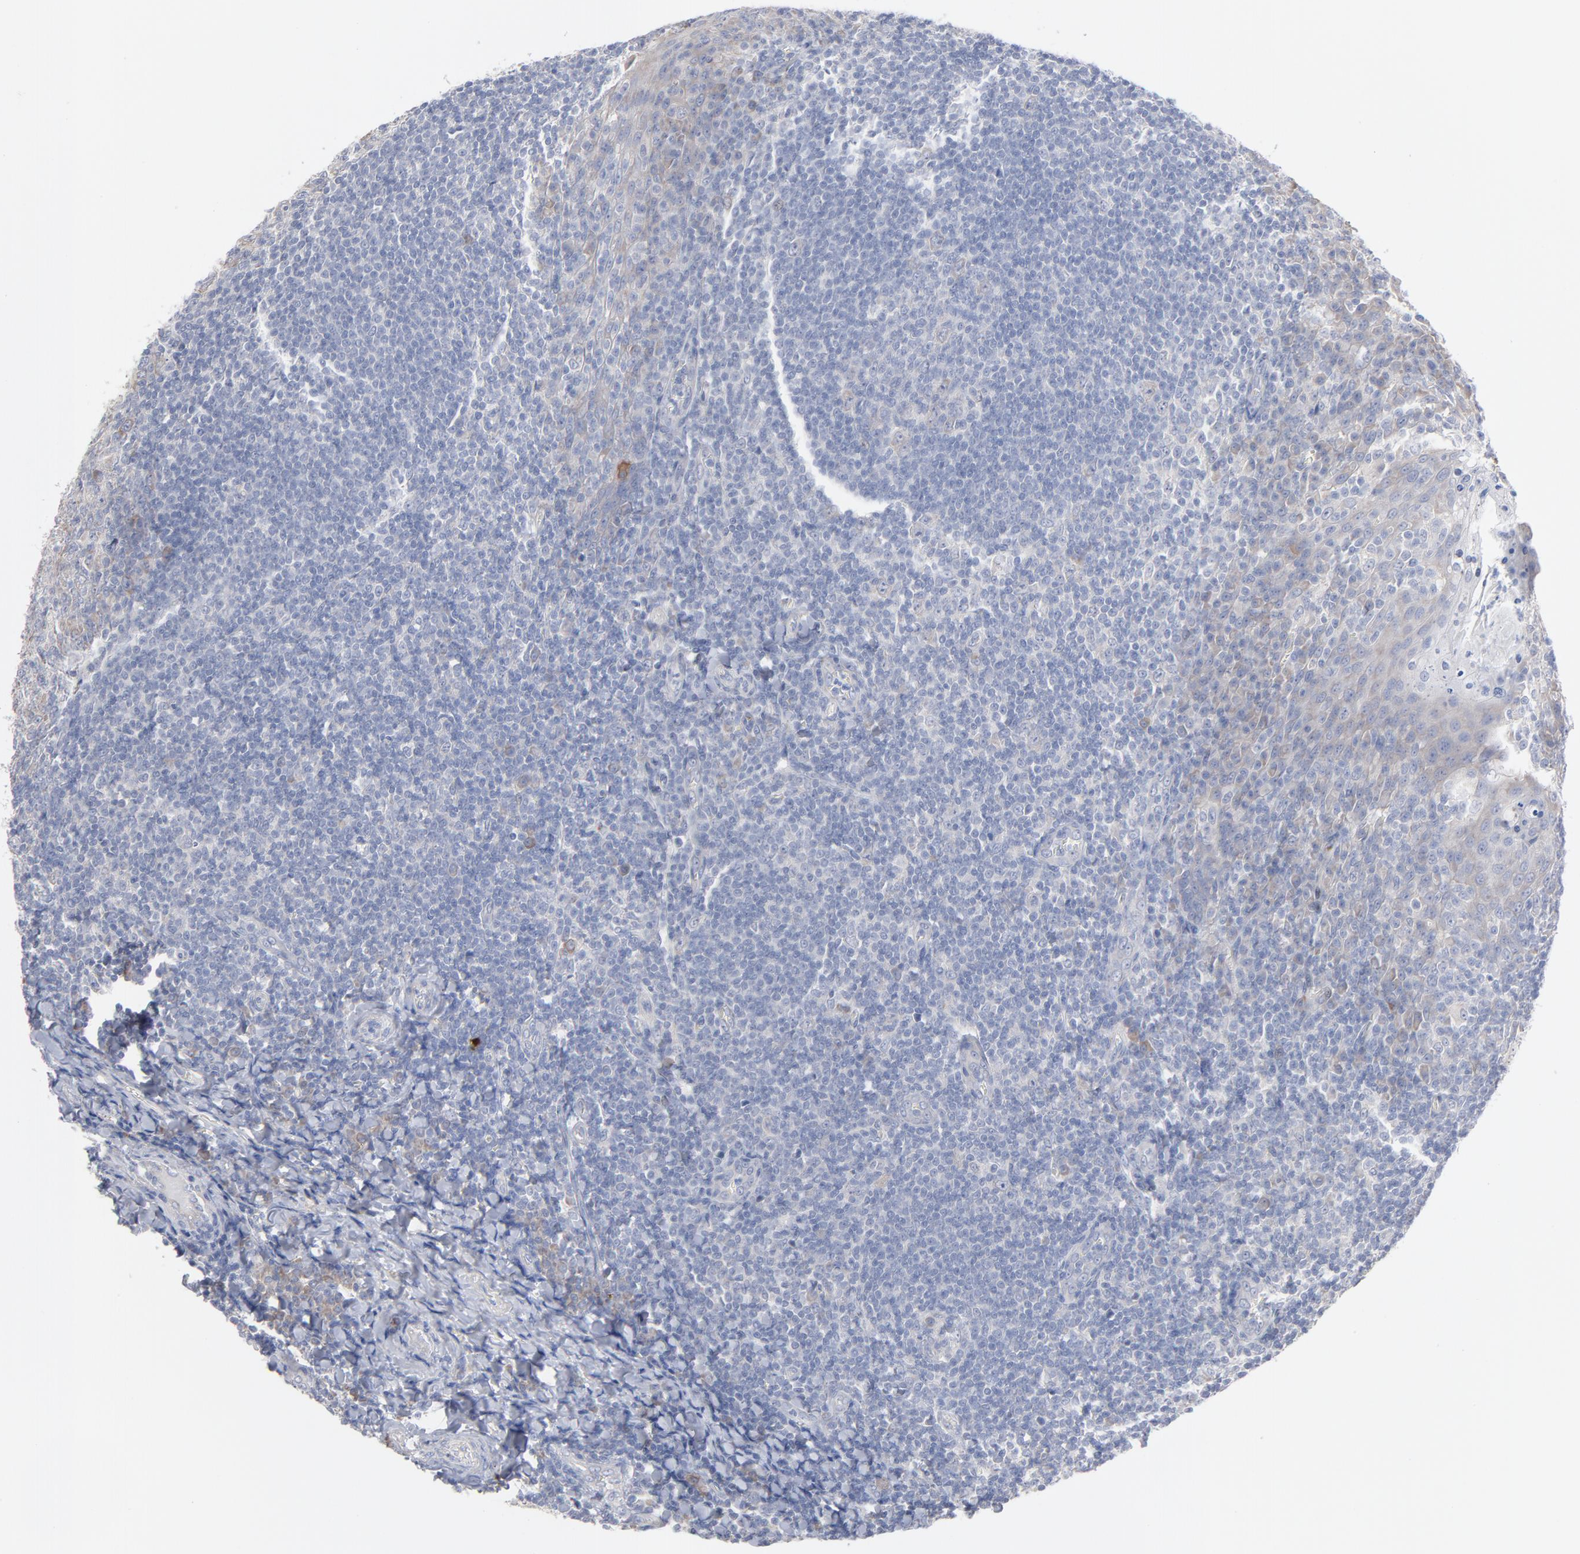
{"staining": {"intensity": "weak", "quantity": "25%-75%", "location": "cytoplasmic/membranous"}, "tissue": "tonsil", "cell_type": "Germinal center cells", "image_type": "normal", "snomed": [{"axis": "morphology", "description": "Normal tissue, NOS"}, {"axis": "topography", "description": "Tonsil"}], "caption": "Brown immunohistochemical staining in normal tonsil demonstrates weak cytoplasmic/membranous positivity in approximately 25%-75% of germinal center cells.", "gene": "CPE", "patient": {"sex": "male", "age": 31}}